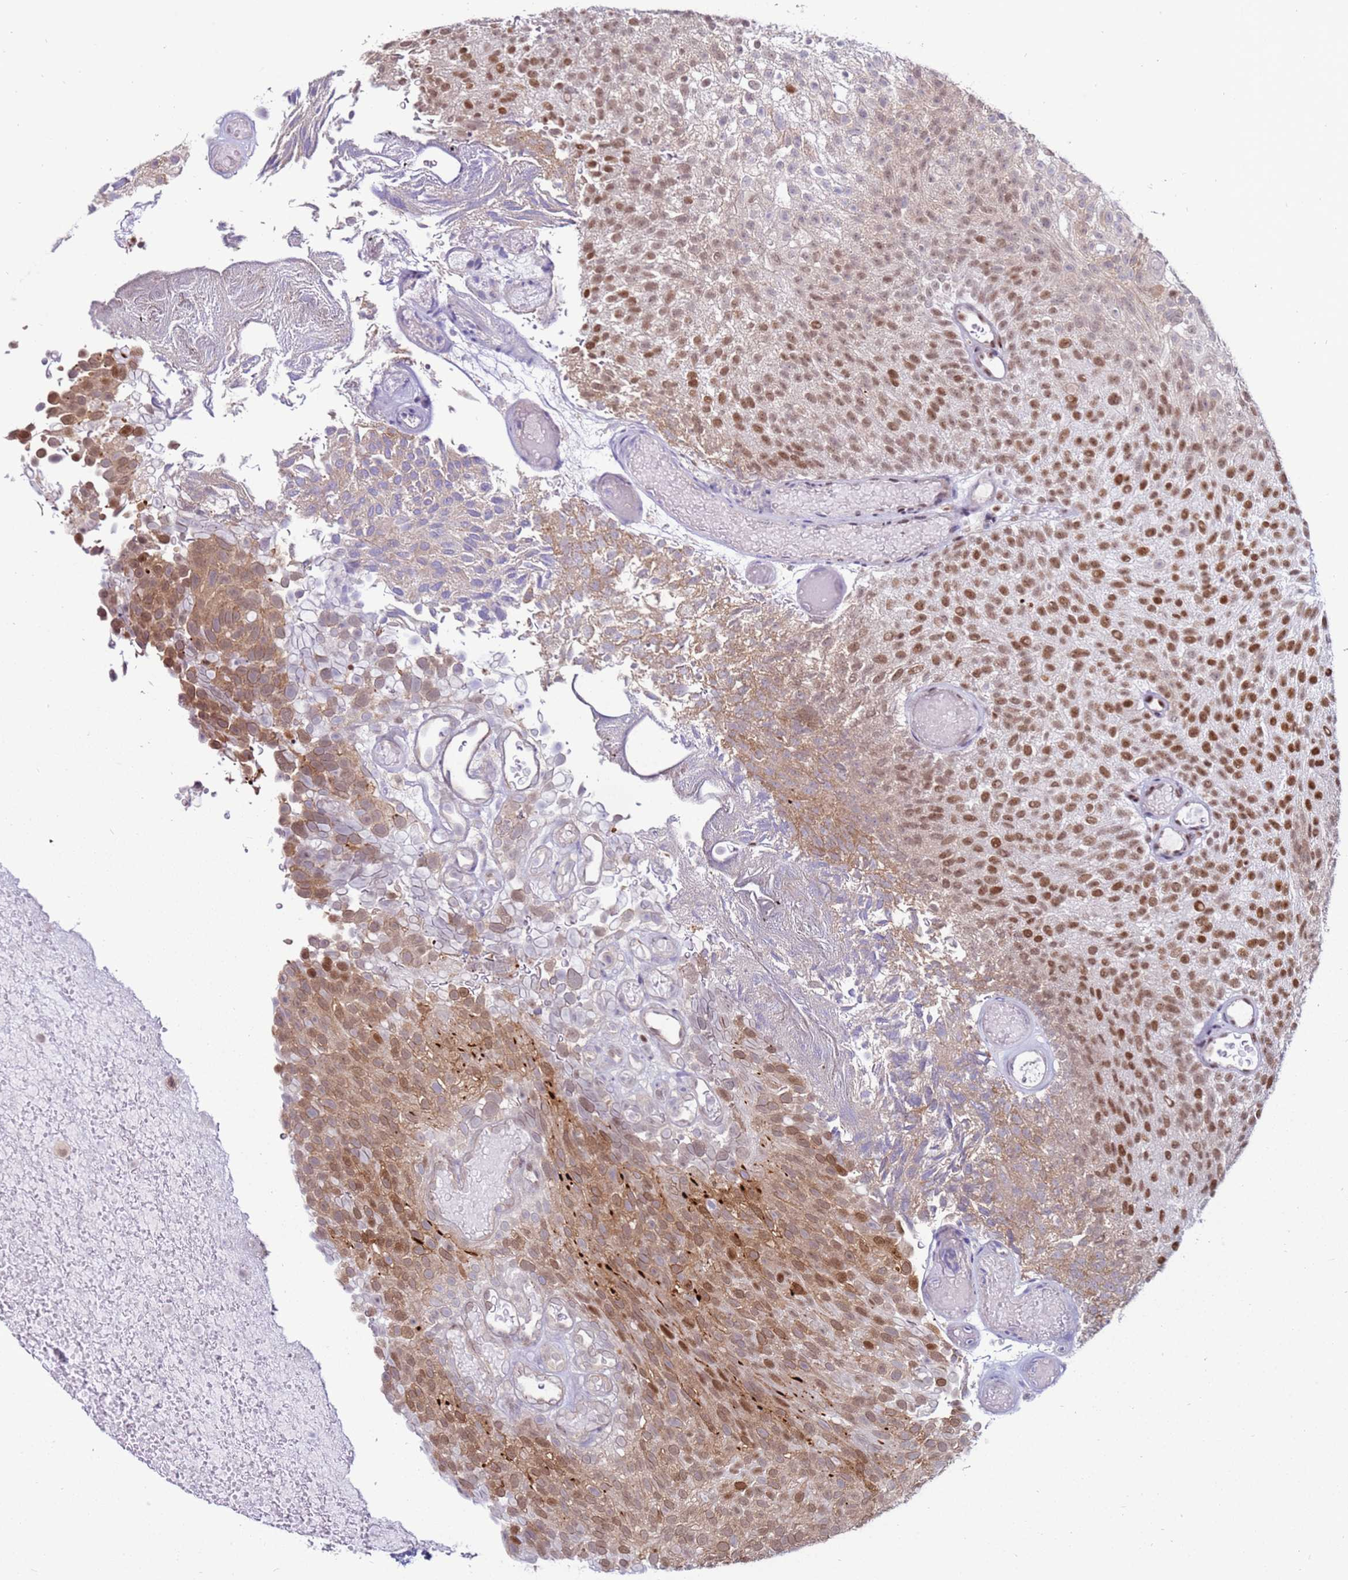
{"staining": {"intensity": "strong", "quantity": ">75%", "location": "cytoplasmic/membranous,nuclear"}, "tissue": "urothelial cancer", "cell_type": "Tumor cells", "image_type": "cancer", "snomed": [{"axis": "morphology", "description": "Urothelial carcinoma, Low grade"}, {"axis": "topography", "description": "Urinary bladder"}], "caption": "A high amount of strong cytoplasmic/membranous and nuclear staining is appreciated in about >75% of tumor cells in urothelial carcinoma (low-grade) tissue.", "gene": "KPNA4", "patient": {"sex": "male", "age": 78}}